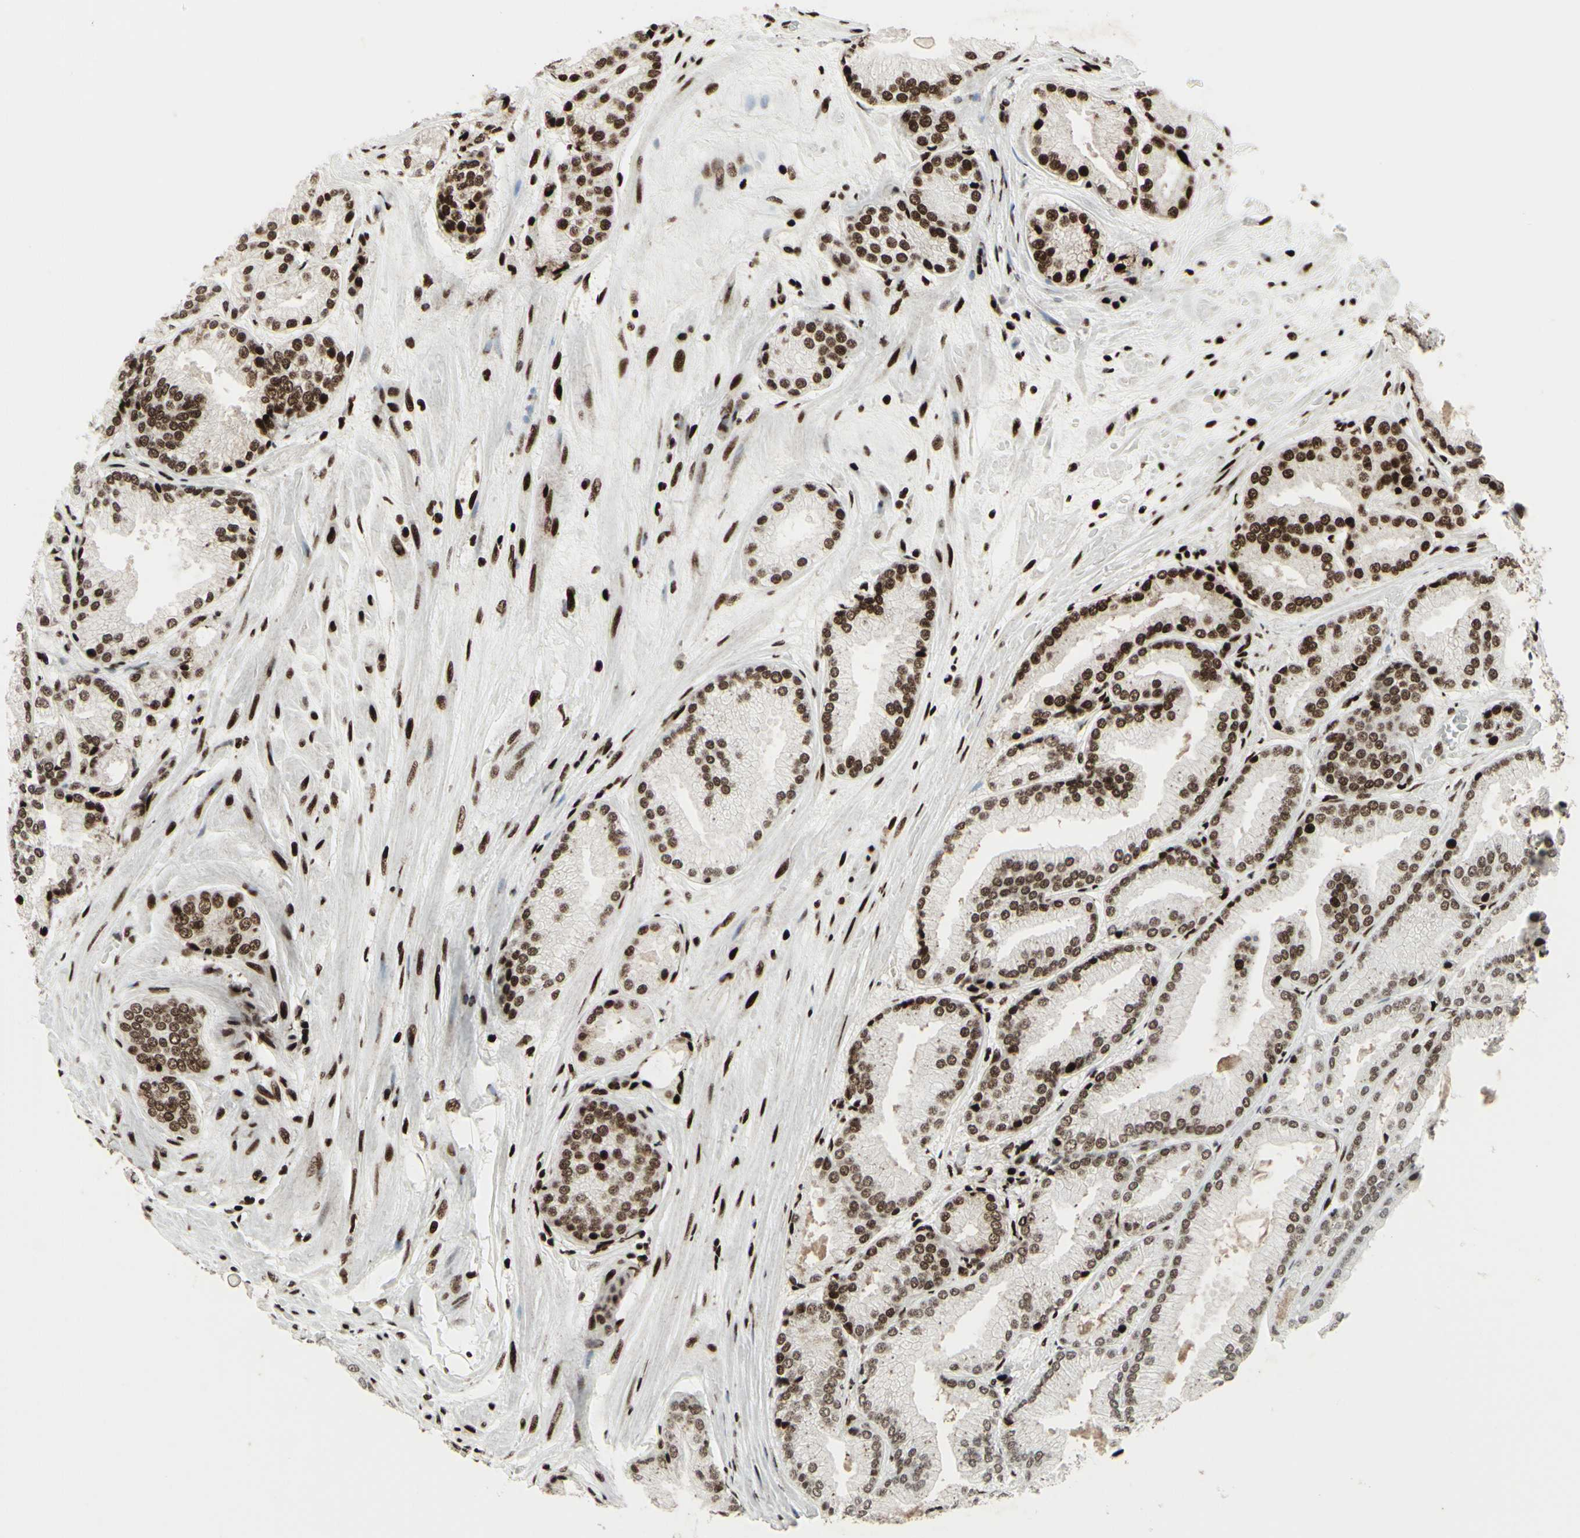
{"staining": {"intensity": "moderate", "quantity": ">75%", "location": "nuclear"}, "tissue": "prostate cancer", "cell_type": "Tumor cells", "image_type": "cancer", "snomed": [{"axis": "morphology", "description": "Adenocarcinoma, High grade"}, {"axis": "topography", "description": "Prostate"}], "caption": "High-magnification brightfield microscopy of prostate cancer (adenocarcinoma (high-grade)) stained with DAB (brown) and counterstained with hematoxylin (blue). tumor cells exhibit moderate nuclear staining is identified in about>75% of cells.", "gene": "U2AF2", "patient": {"sex": "male", "age": 59}}